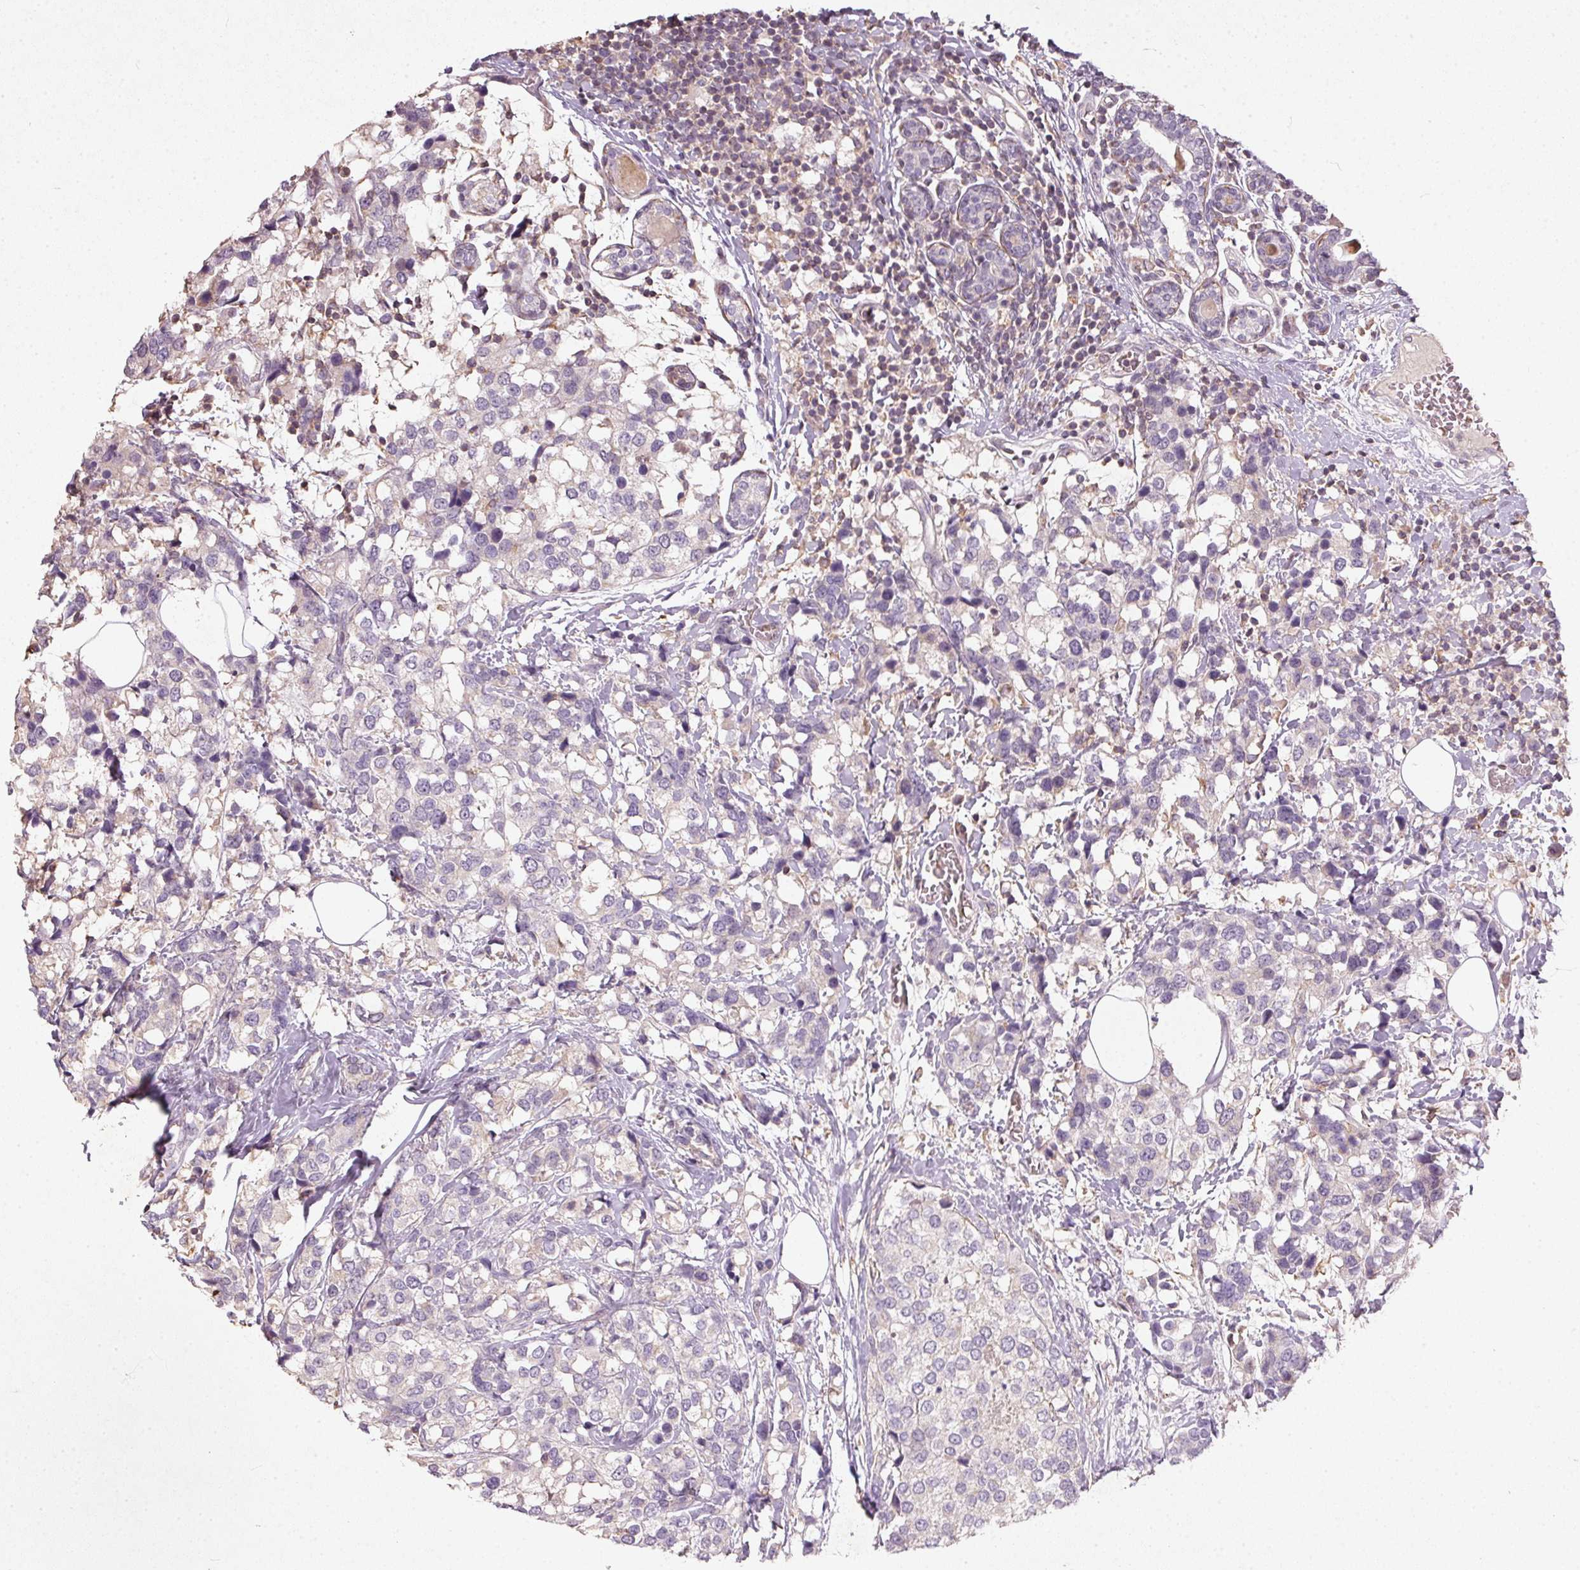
{"staining": {"intensity": "negative", "quantity": "none", "location": "none"}, "tissue": "breast cancer", "cell_type": "Tumor cells", "image_type": "cancer", "snomed": [{"axis": "morphology", "description": "Lobular carcinoma"}, {"axis": "topography", "description": "Breast"}], "caption": "DAB immunohistochemical staining of human breast cancer reveals no significant staining in tumor cells. (DAB immunohistochemistry visualized using brightfield microscopy, high magnification).", "gene": "KCNK15", "patient": {"sex": "female", "age": 59}}